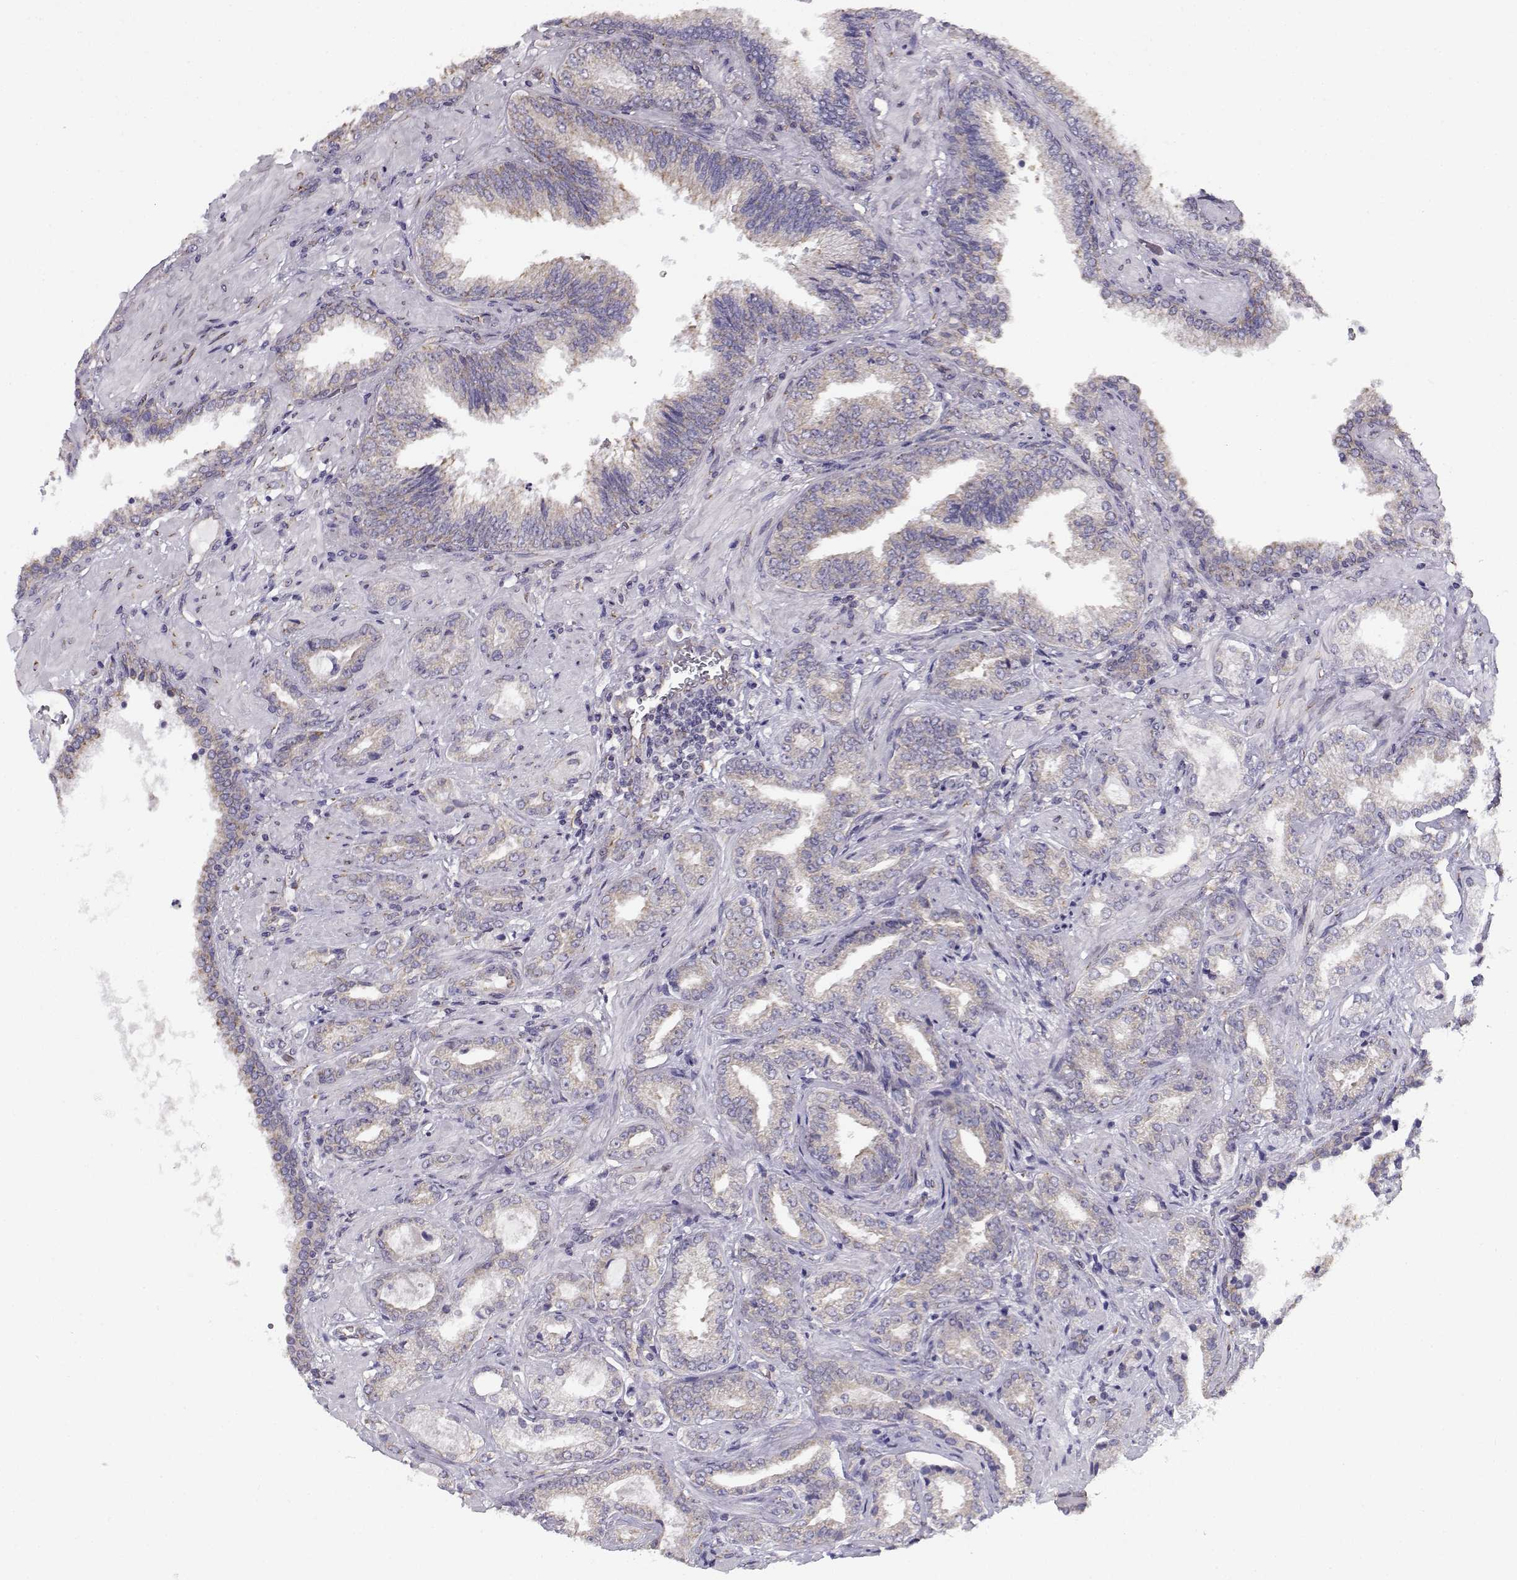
{"staining": {"intensity": "weak", "quantity": "25%-75%", "location": "cytoplasmic/membranous"}, "tissue": "prostate cancer", "cell_type": "Tumor cells", "image_type": "cancer", "snomed": [{"axis": "morphology", "description": "Adenocarcinoma, Low grade"}, {"axis": "topography", "description": "Prostate"}], "caption": "The photomicrograph demonstrates immunohistochemical staining of prostate adenocarcinoma (low-grade). There is weak cytoplasmic/membranous expression is appreciated in about 25%-75% of tumor cells.", "gene": "BEND6", "patient": {"sex": "male", "age": 68}}